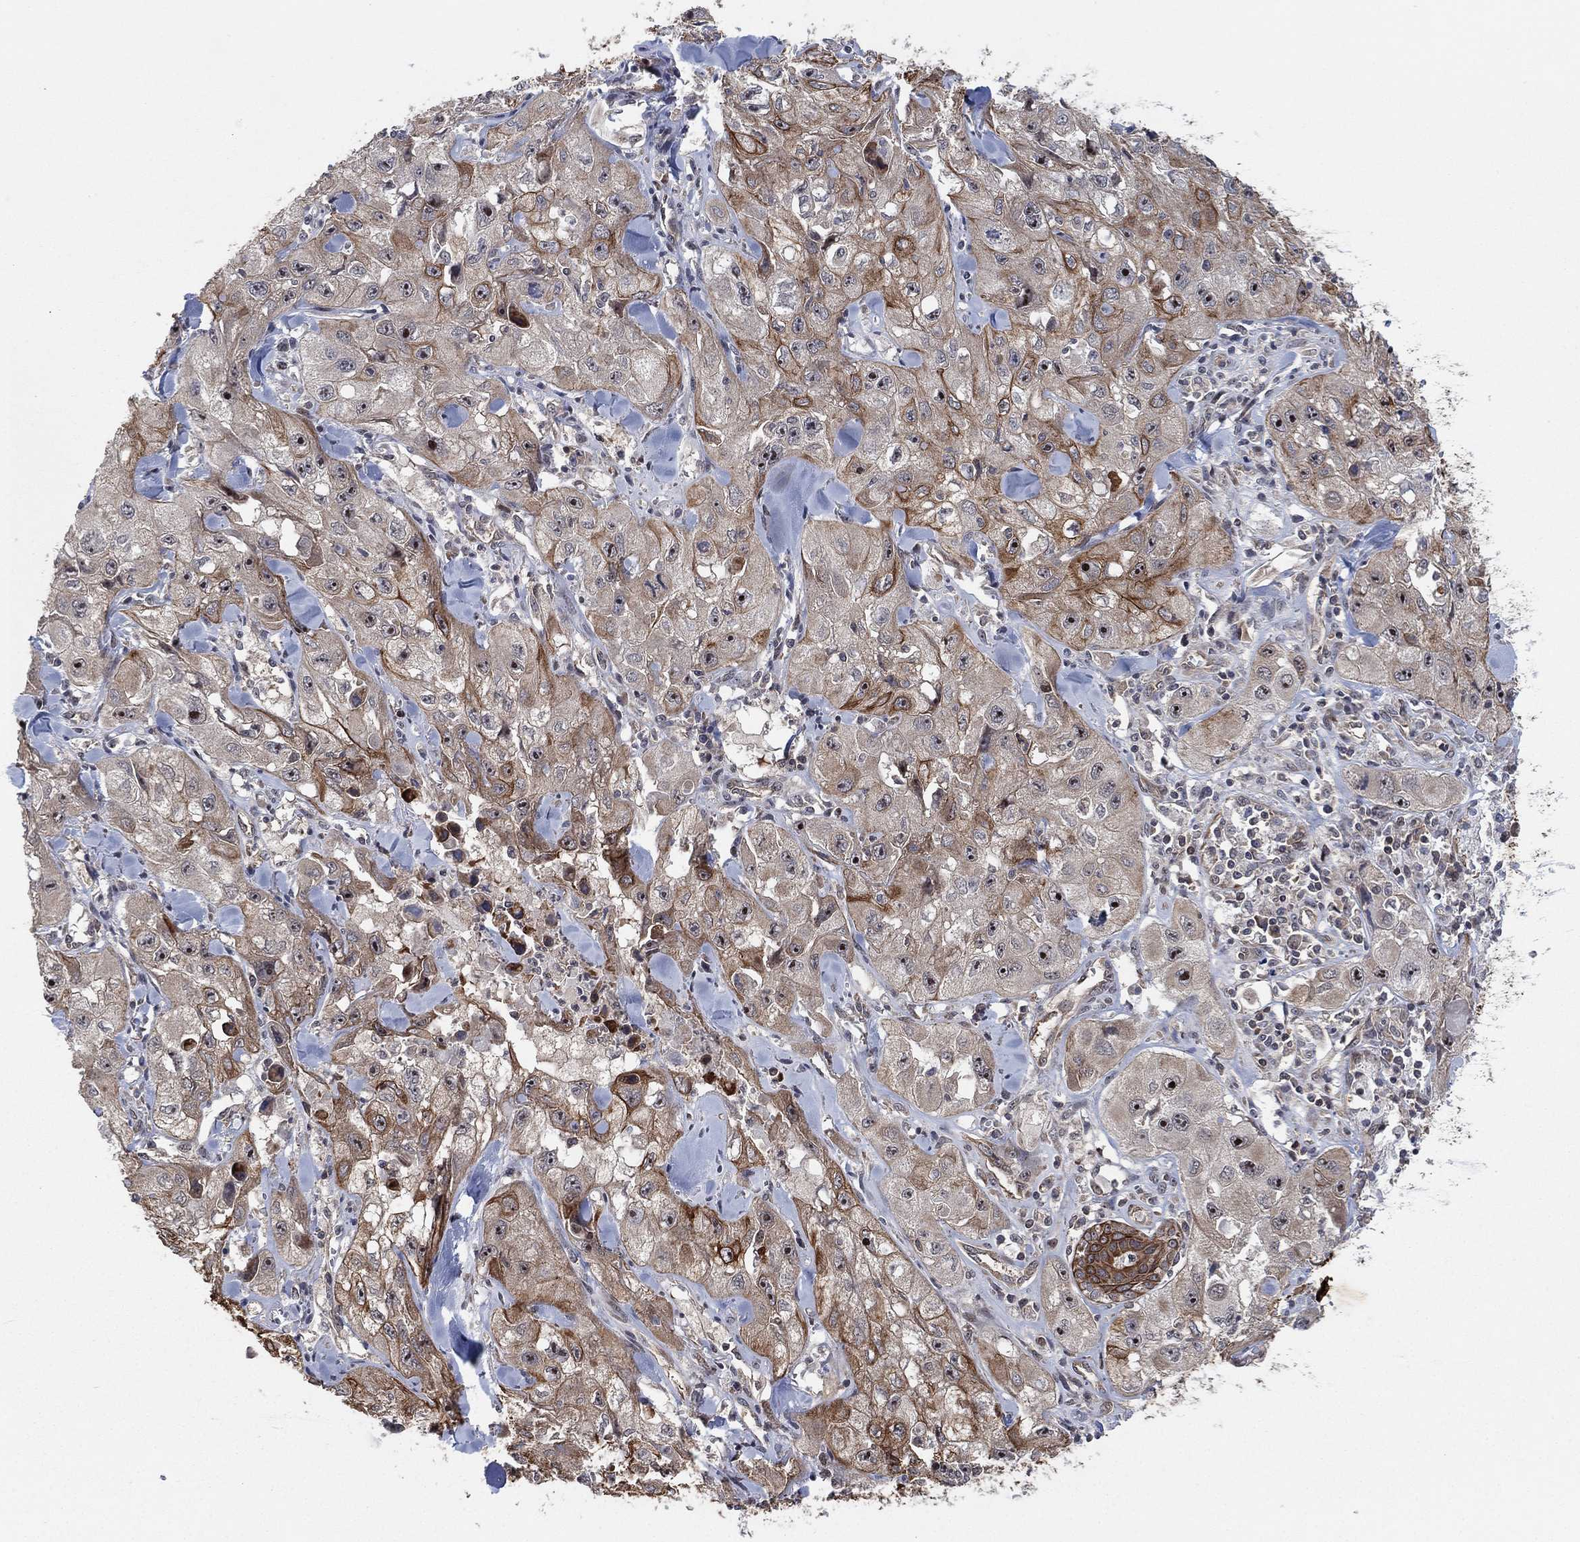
{"staining": {"intensity": "moderate", "quantity": "<25%", "location": "cytoplasmic/membranous,nuclear"}, "tissue": "skin cancer", "cell_type": "Tumor cells", "image_type": "cancer", "snomed": [{"axis": "morphology", "description": "Squamous cell carcinoma, NOS"}, {"axis": "topography", "description": "Skin"}, {"axis": "topography", "description": "Subcutis"}], "caption": "This micrograph exhibits squamous cell carcinoma (skin) stained with immunohistochemistry (IHC) to label a protein in brown. The cytoplasmic/membranous and nuclear of tumor cells show moderate positivity for the protein. Nuclei are counter-stained blue.", "gene": "TMCO1", "patient": {"sex": "male", "age": 73}}